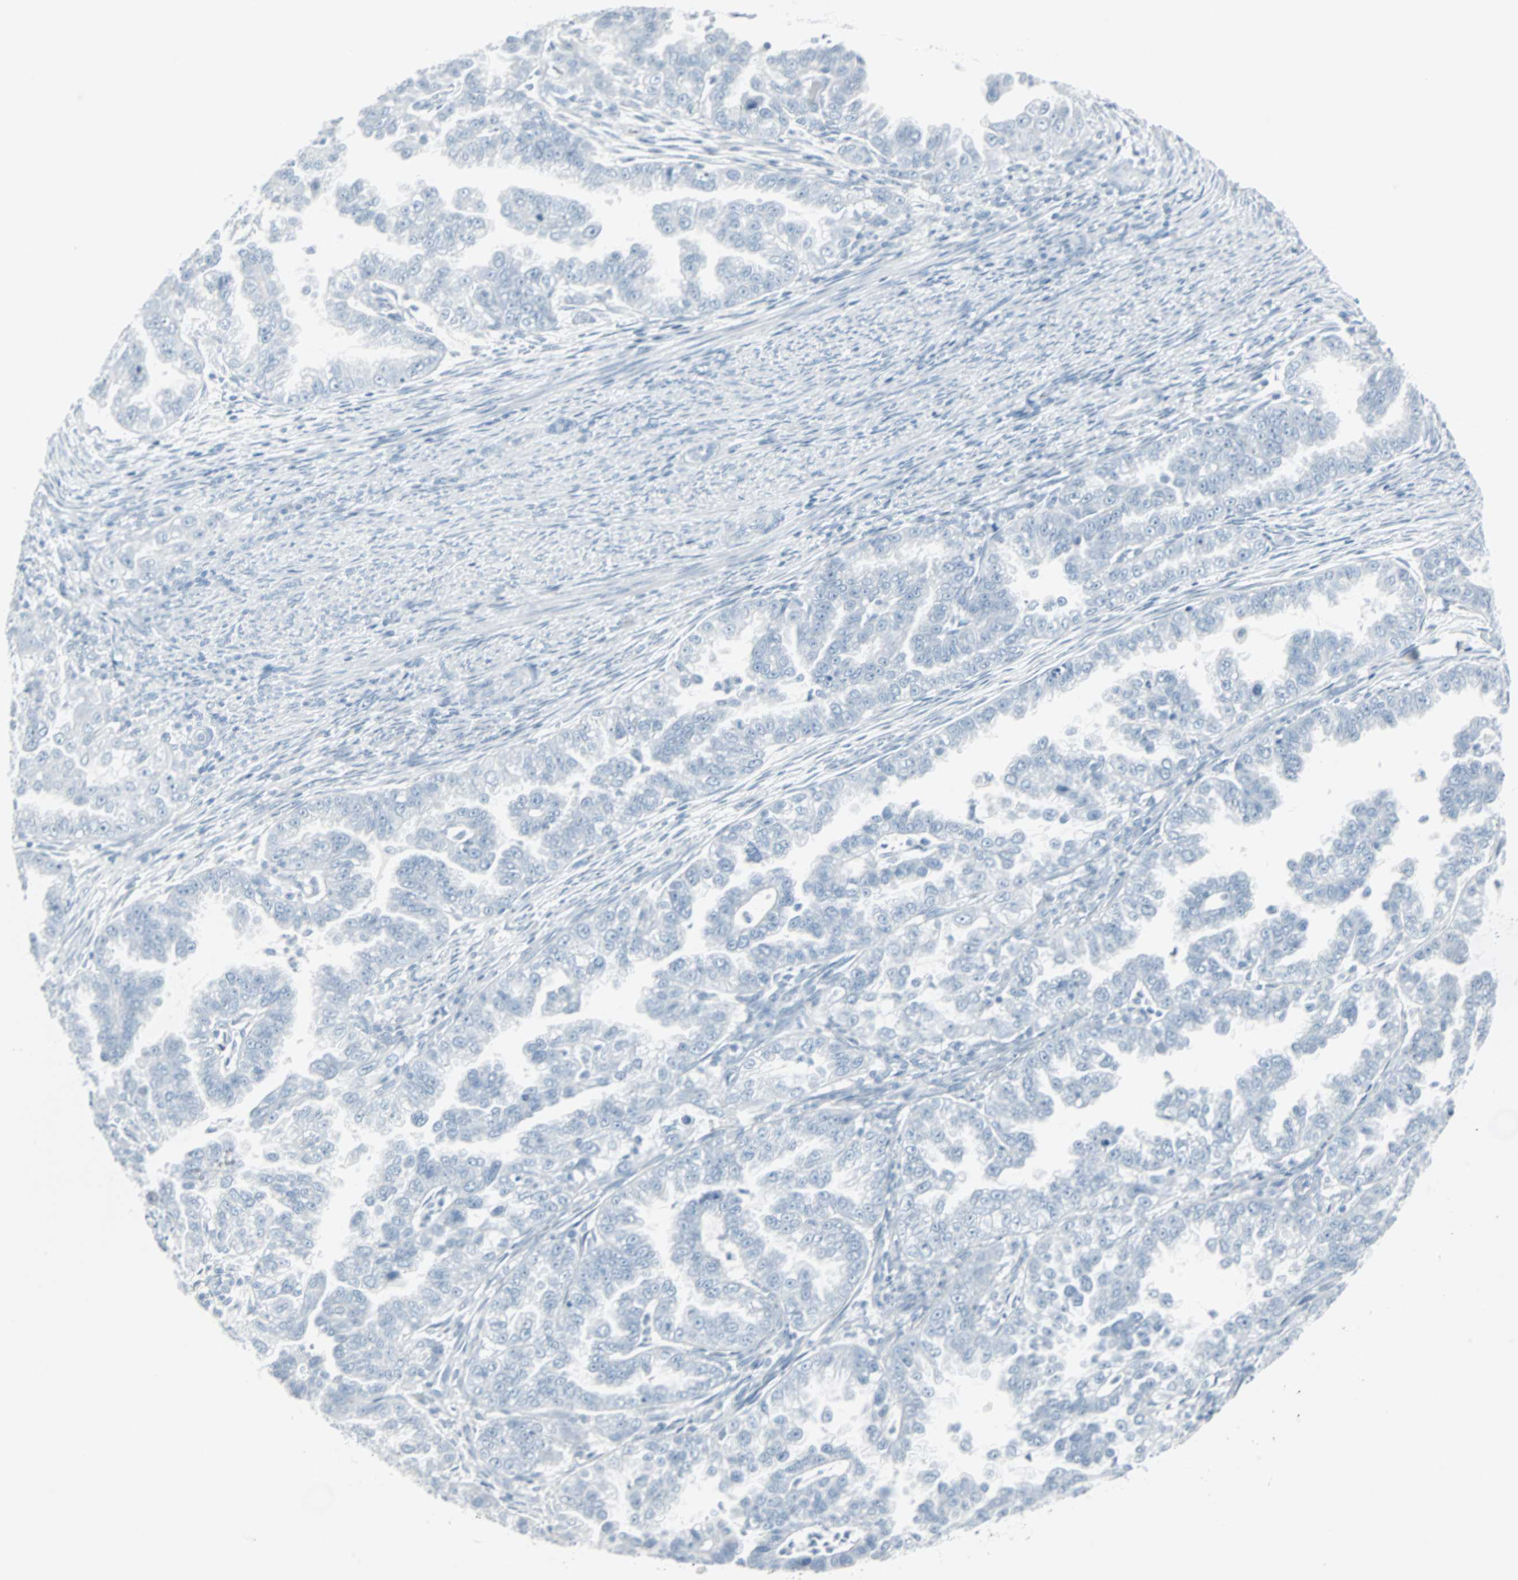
{"staining": {"intensity": "negative", "quantity": "none", "location": "none"}, "tissue": "endometrial cancer", "cell_type": "Tumor cells", "image_type": "cancer", "snomed": [{"axis": "morphology", "description": "Adenocarcinoma, NOS"}, {"axis": "topography", "description": "Endometrium"}], "caption": "High magnification brightfield microscopy of endometrial cancer stained with DAB (brown) and counterstained with hematoxylin (blue): tumor cells show no significant positivity.", "gene": "LANCL3", "patient": {"sex": "female", "age": 85}}